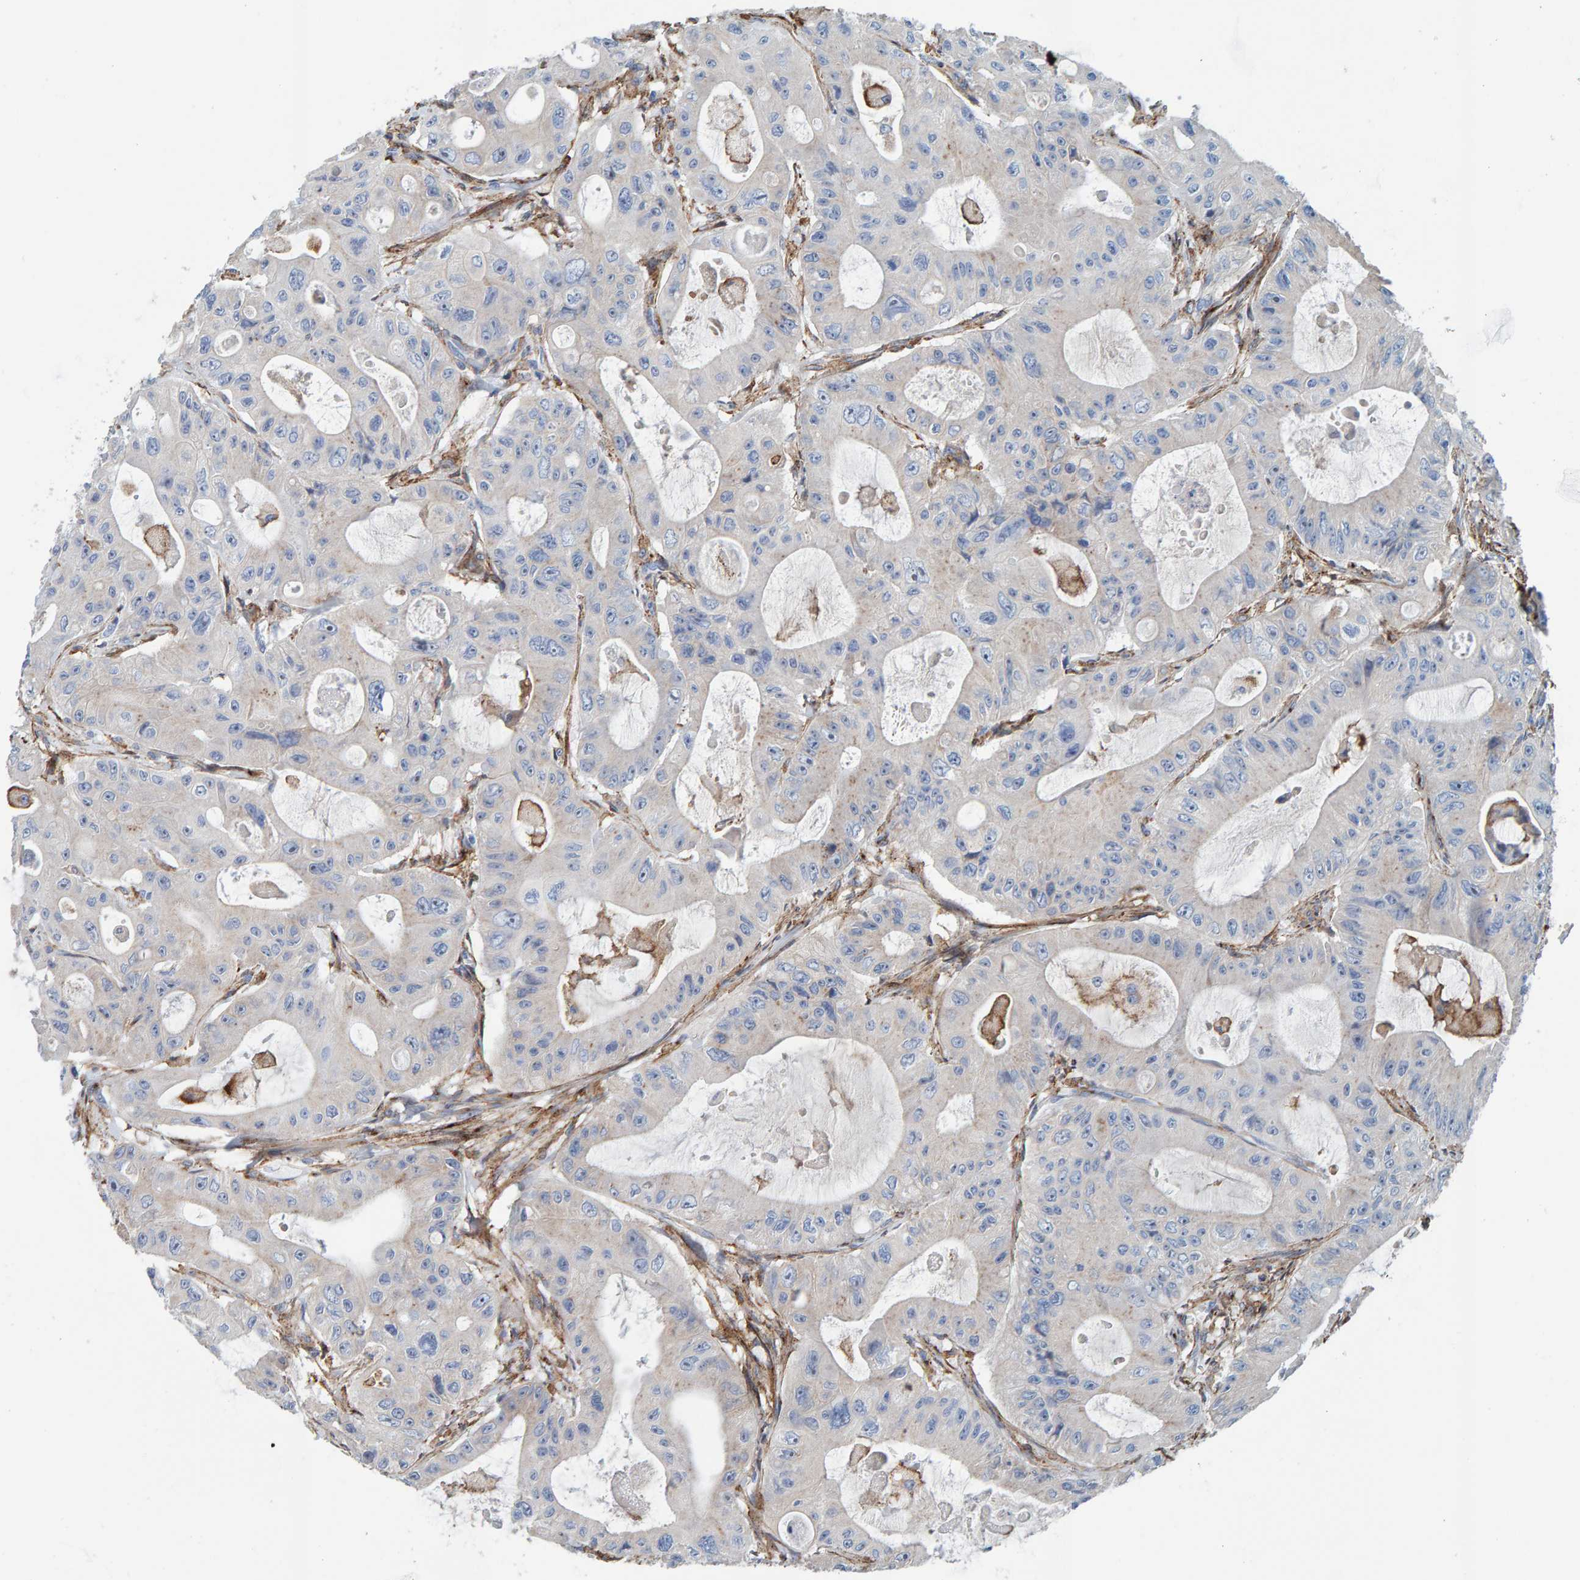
{"staining": {"intensity": "negative", "quantity": "none", "location": "none"}, "tissue": "colorectal cancer", "cell_type": "Tumor cells", "image_type": "cancer", "snomed": [{"axis": "morphology", "description": "Adenocarcinoma, NOS"}, {"axis": "topography", "description": "Colon"}], "caption": "High magnification brightfield microscopy of colorectal cancer stained with DAB (brown) and counterstained with hematoxylin (blue): tumor cells show no significant positivity.", "gene": "LRP1", "patient": {"sex": "female", "age": 46}}